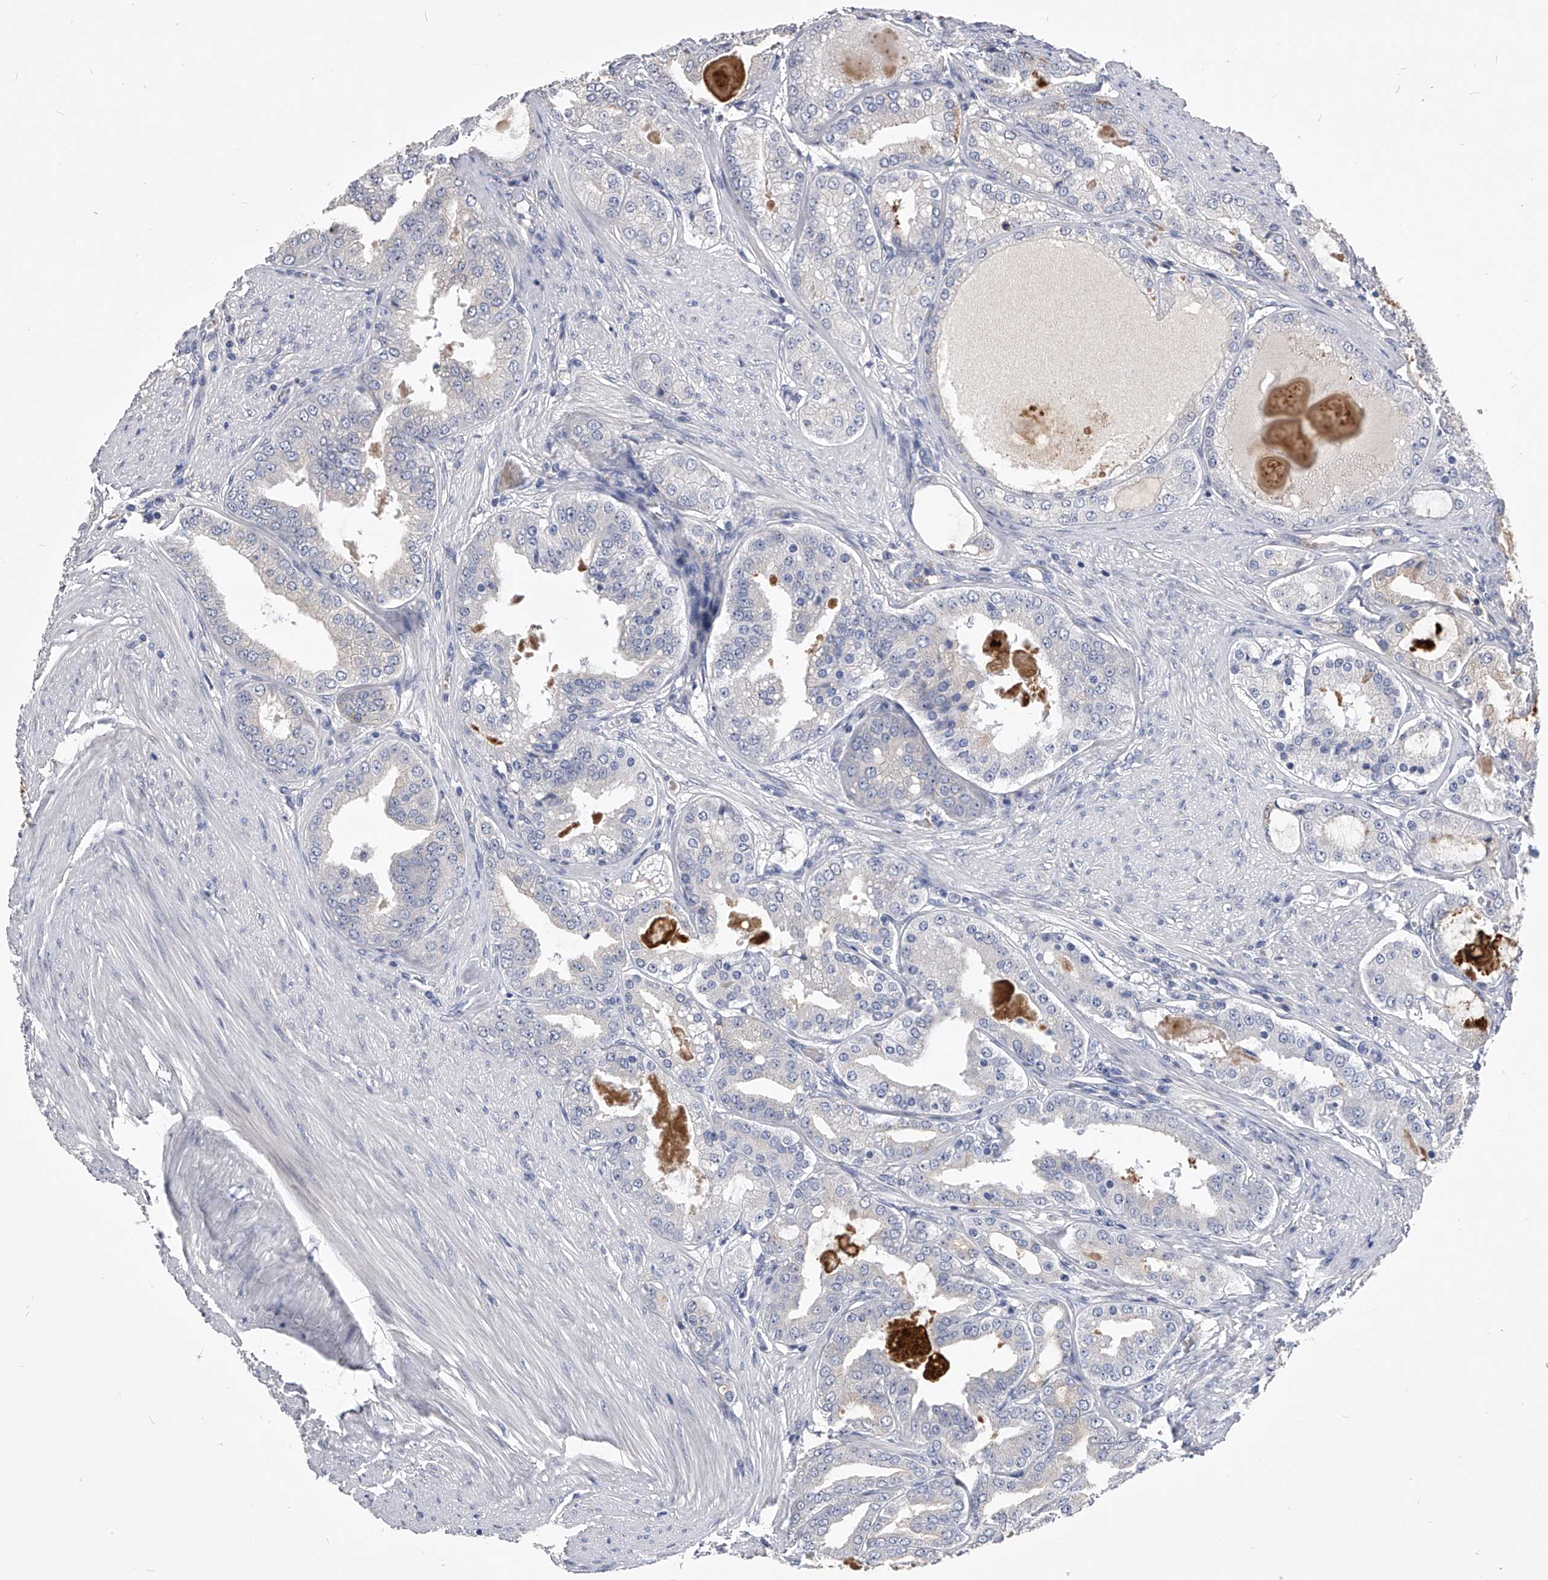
{"staining": {"intensity": "negative", "quantity": "none", "location": "none"}, "tissue": "prostate cancer", "cell_type": "Tumor cells", "image_type": "cancer", "snomed": [{"axis": "morphology", "description": "Adenocarcinoma, High grade"}, {"axis": "topography", "description": "Prostate"}], "caption": "Tumor cells show no significant protein positivity in prostate adenocarcinoma (high-grade).", "gene": "MDN1", "patient": {"sex": "male", "age": 60}}